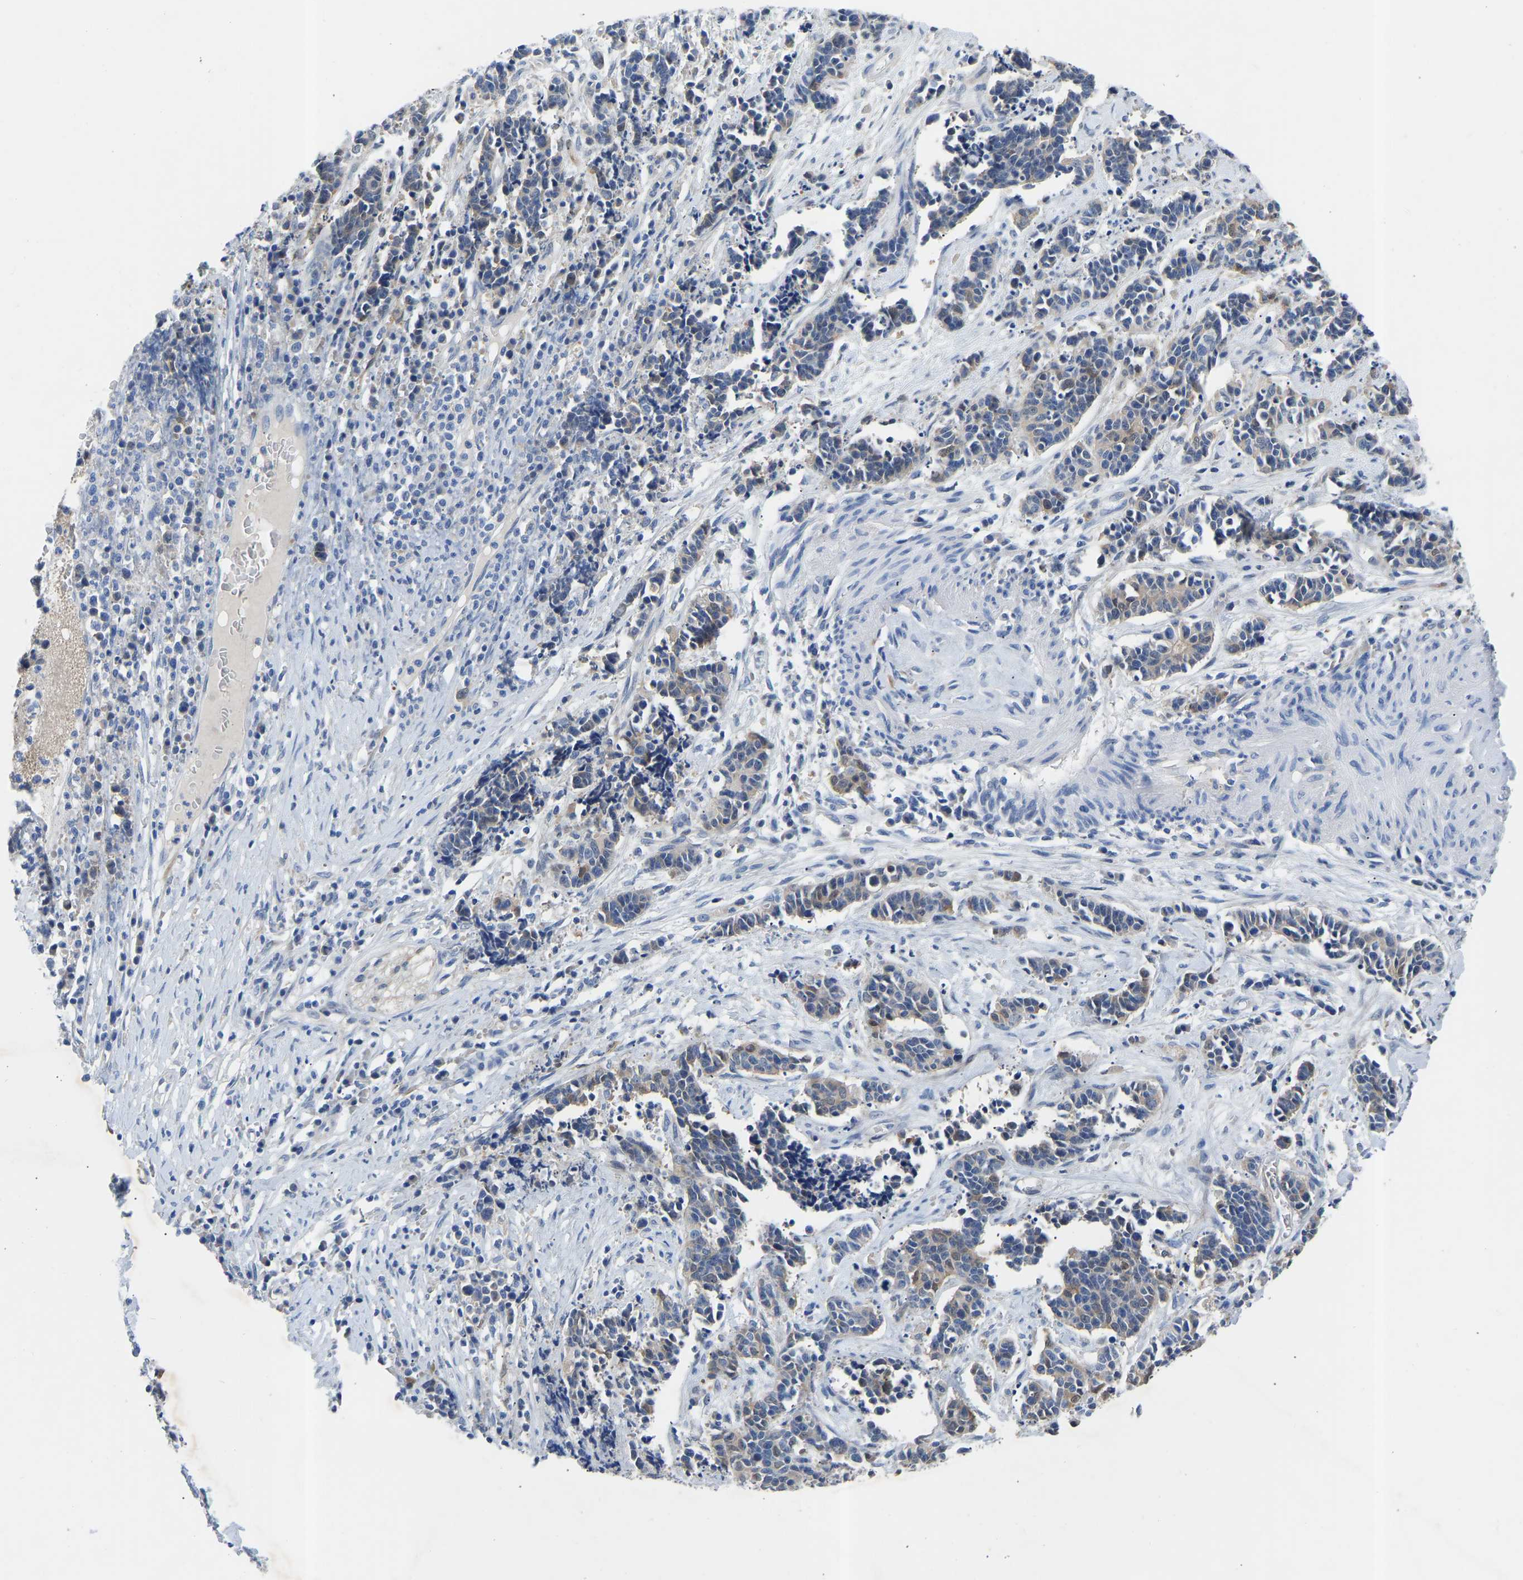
{"staining": {"intensity": "moderate", "quantity": "<25%", "location": "cytoplasmic/membranous"}, "tissue": "cervical cancer", "cell_type": "Tumor cells", "image_type": "cancer", "snomed": [{"axis": "morphology", "description": "Squamous cell carcinoma, NOS"}, {"axis": "topography", "description": "Cervix"}], "caption": "IHC micrograph of human cervical squamous cell carcinoma stained for a protein (brown), which shows low levels of moderate cytoplasmic/membranous positivity in about <25% of tumor cells.", "gene": "RBP1", "patient": {"sex": "female", "age": 35}}